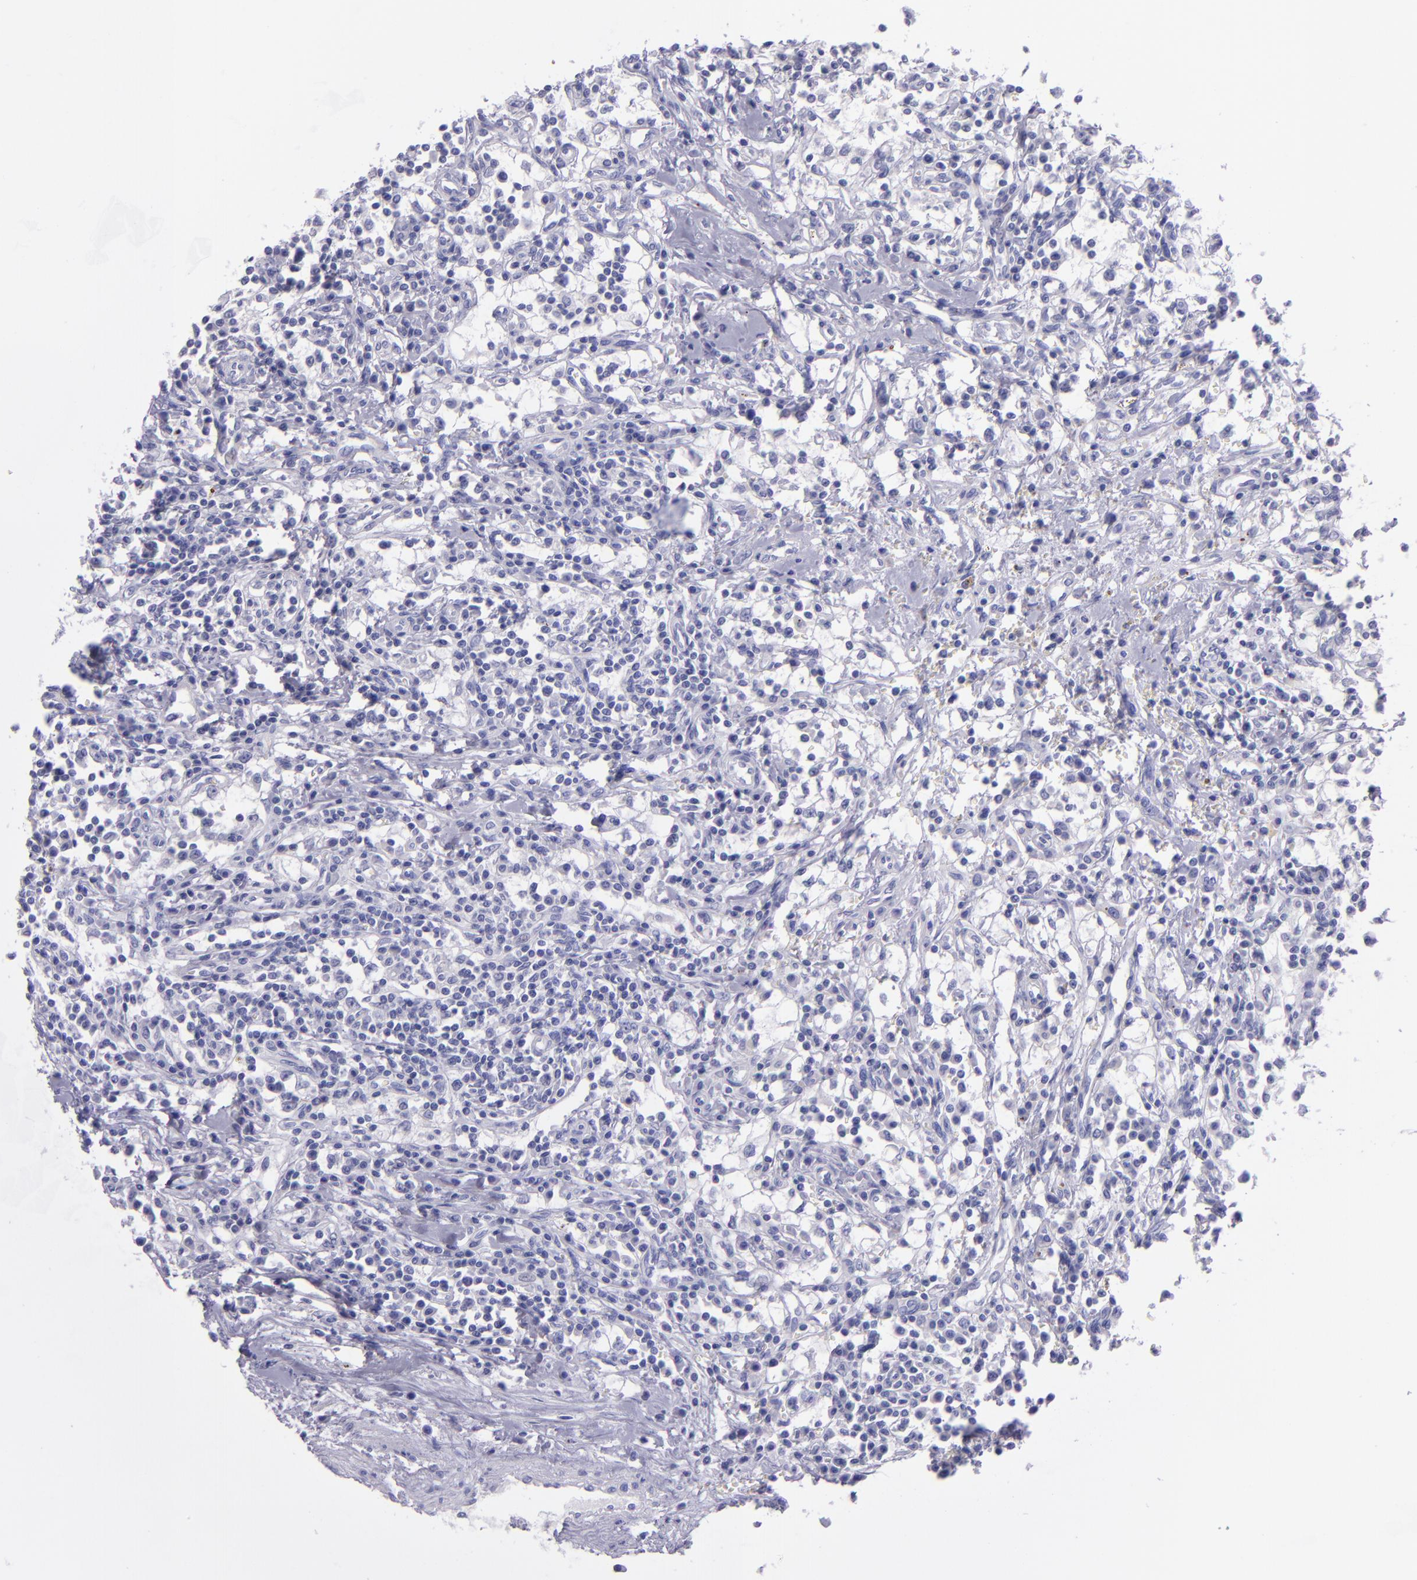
{"staining": {"intensity": "negative", "quantity": "none", "location": "none"}, "tissue": "renal cancer", "cell_type": "Tumor cells", "image_type": "cancer", "snomed": [{"axis": "morphology", "description": "Adenocarcinoma, NOS"}, {"axis": "topography", "description": "Kidney"}], "caption": "This photomicrograph is of renal cancer stained with immunohistochemistry (IHC) to label a protein in brown with the nuclei are counter-stained blue. There is no positivity in tumor cells.", "gene": "TNNT3", "patient": {"sex": "male", "age": 82}}